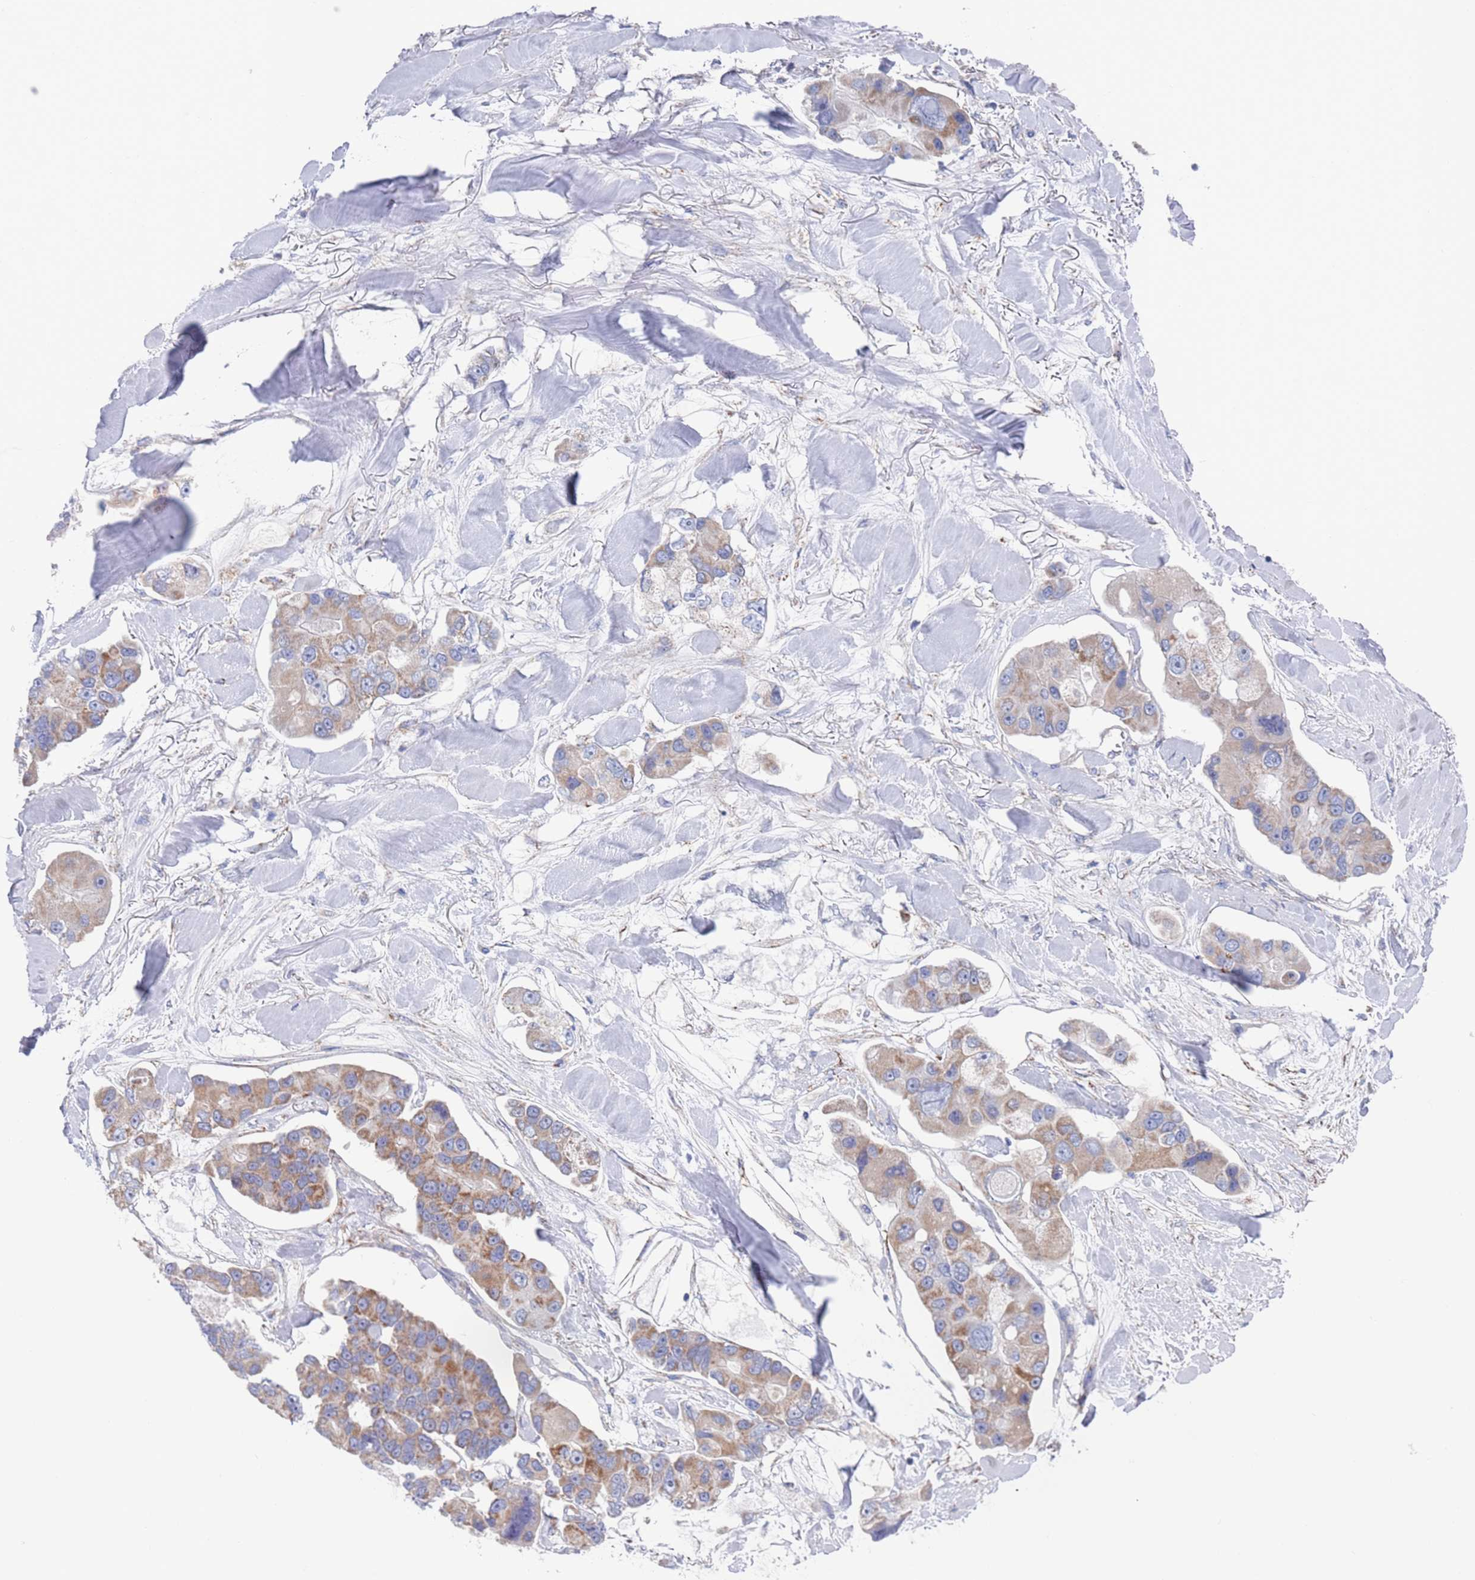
{"staining": {"intensity": "moderate", "quantity": "25%-75%", "location": "cytoplasmic/membranous"}, "tissue": "lung cancer", "cell_type": "Tumor cells", "image_type": "cancer", "snomed": [{"axis": "morphology", "description": "Adenocarcinoma, NOS"}, {"axis": "topography", "description": "Lung"}], "caption": "Lung adenocarcinoma was stained to show a protein in brown. There is medium levels of moderate cytoplasmic/membranous expression in approximately 25%-75% of tumor cells.", "gene": "CHCHD6", "patient": {"sex": "female", "age": 54}}